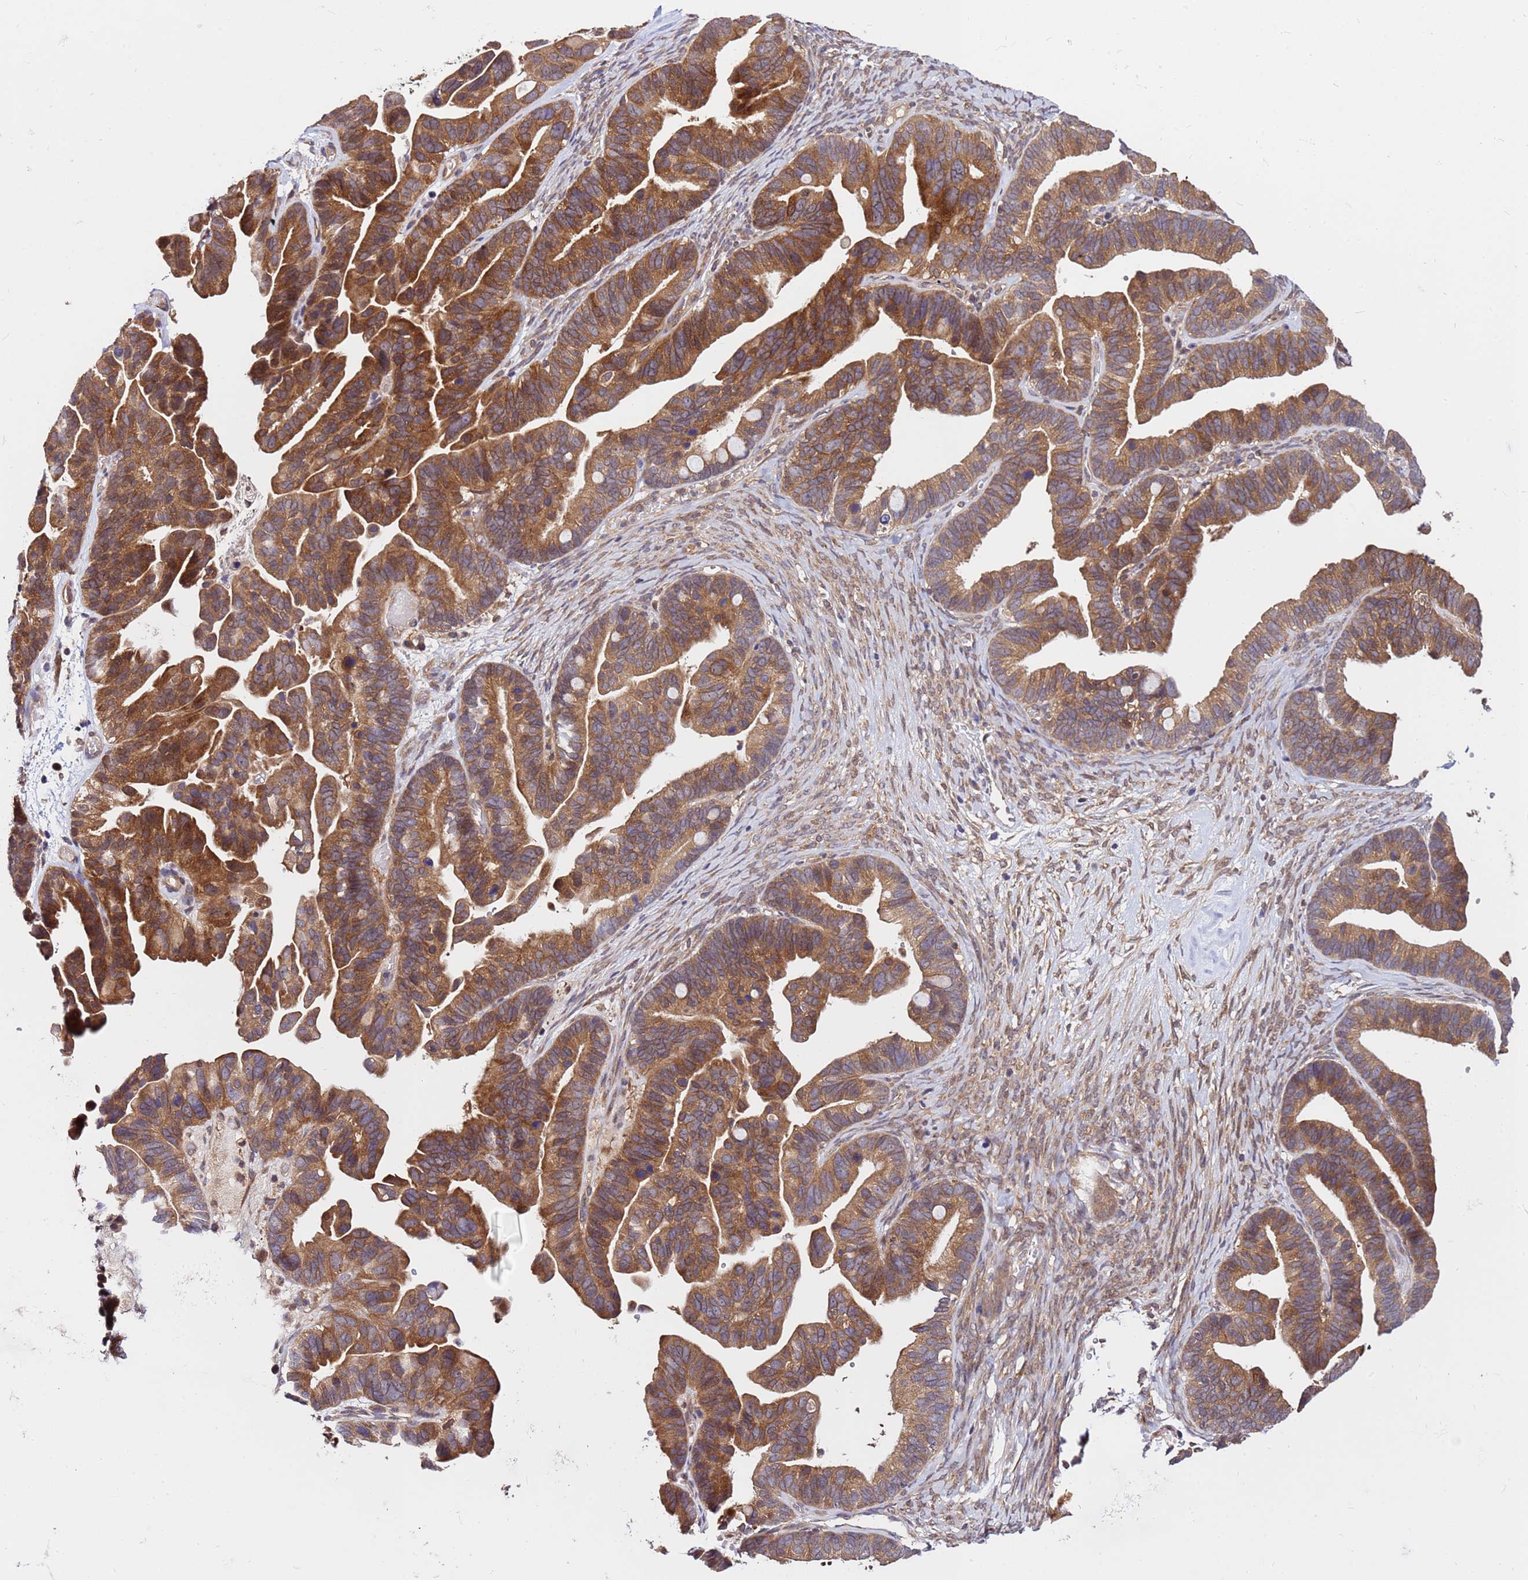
{"staining": {"intensity": "moderate", "quantity": ">75%", "location": "cytoplasmic/membranous"}, "tissue": "ovarian cancer", "cell_type": "Tumor cells", "image_type": "cancer", "snomed": [{"axis": "morphology", "description": "Cystadenocarcinoma, serous, NOS"}, {"axis": "topography", "description": "Ovary"}], "caption": "A micrograph of human ovarian cancer (serous cystadenocarcinoma) stained for a protein displays moderate cytoplasmic/membranous brown staining in tumor cells.", "gene": "GET3", "patient": {"sex": "female", "age": 56}}